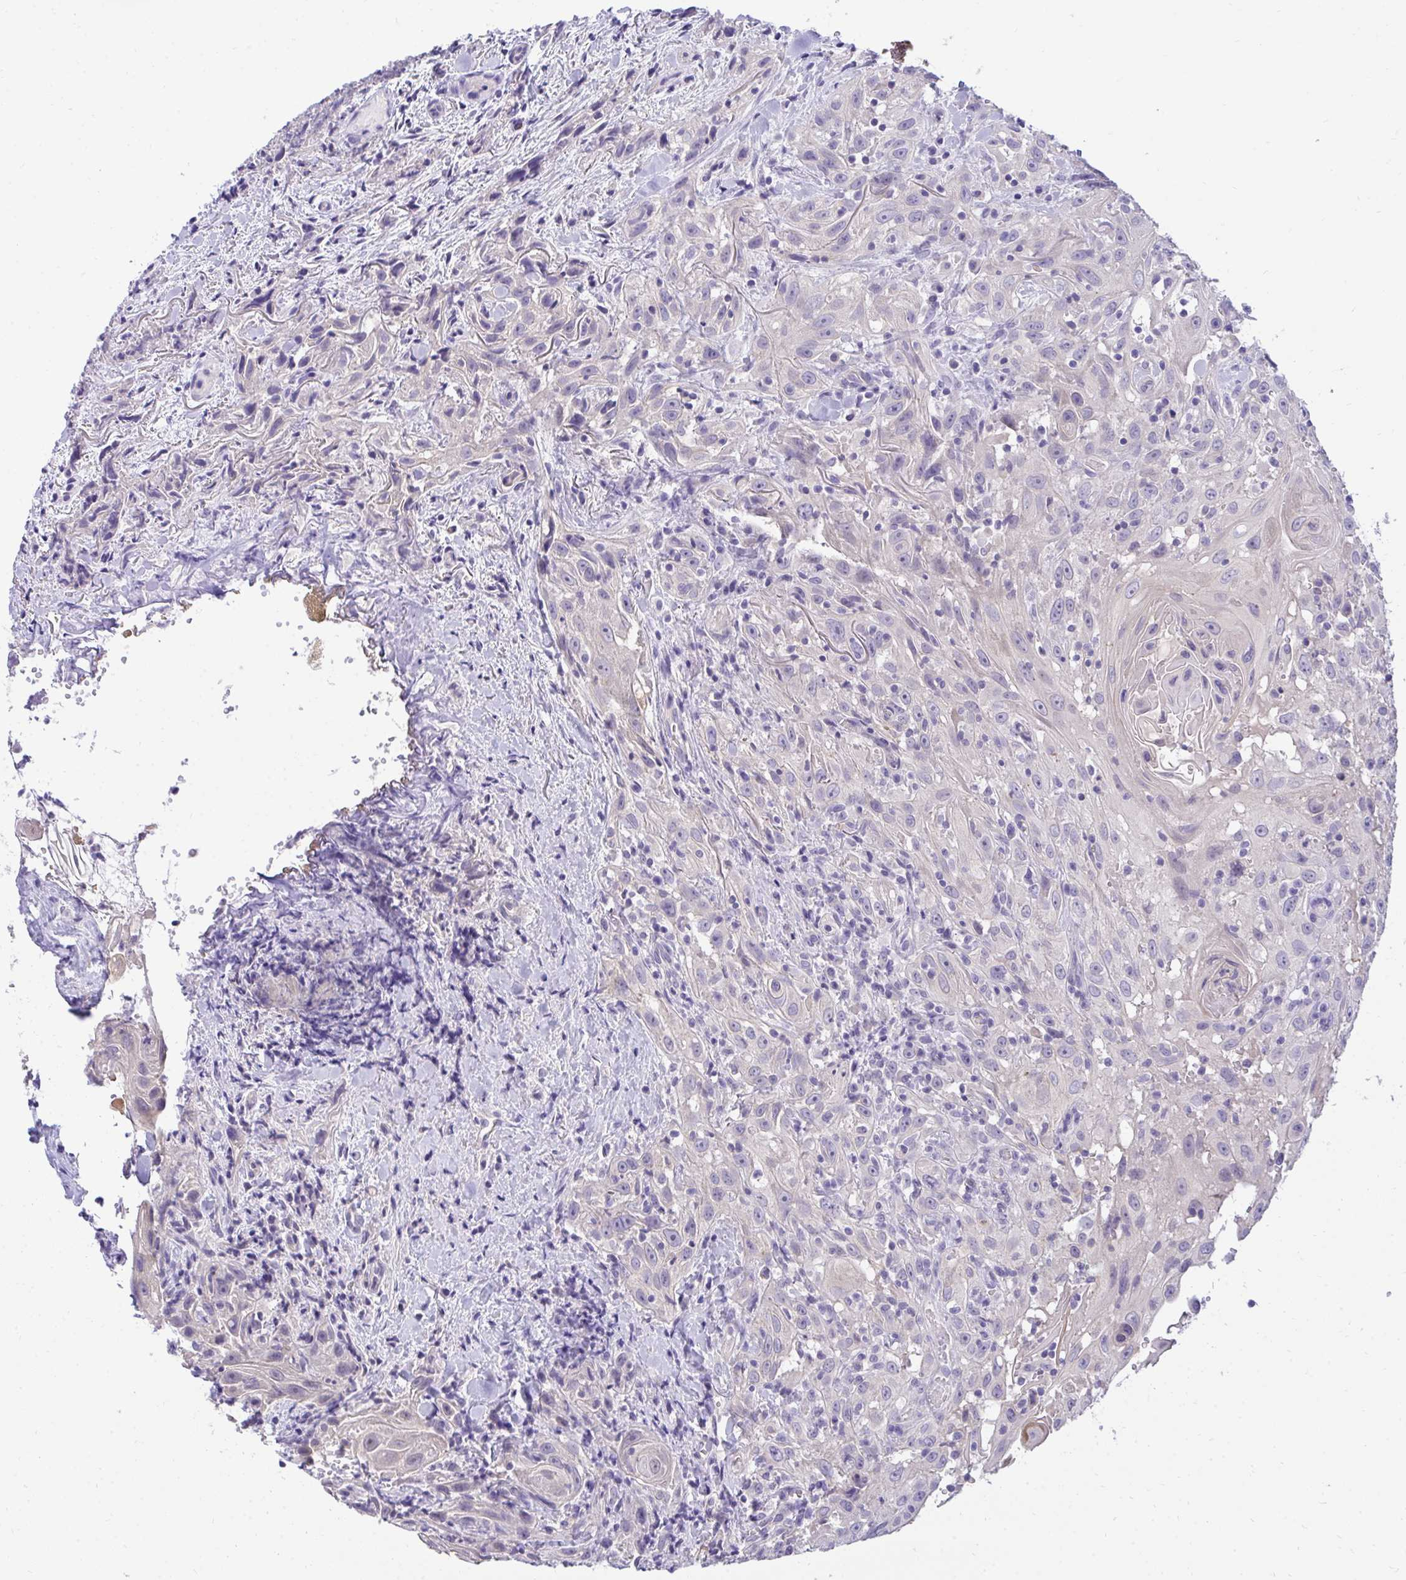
{"staining": {"intensity": "negative", "quantity": "none", "location": "none"}, "tissue": "head and neck cancer", "cell_type": "Tumor cells", "image_type": "cancer", "snomed": [{"axis": "morphology", "description": "Squamous cell carcinoma, NOS"}, {"axis": "topography", "description": "Head-Neck"}], "caption": "High power microscopy image of an immunohistochemistry (IHC) histopathology image of head and neck cancer (squamous cell carcinoma), revealing no significant expression in tumor cells.", "gene": "TMCO5A", "patient": {"sex": "female", "age": 95}}